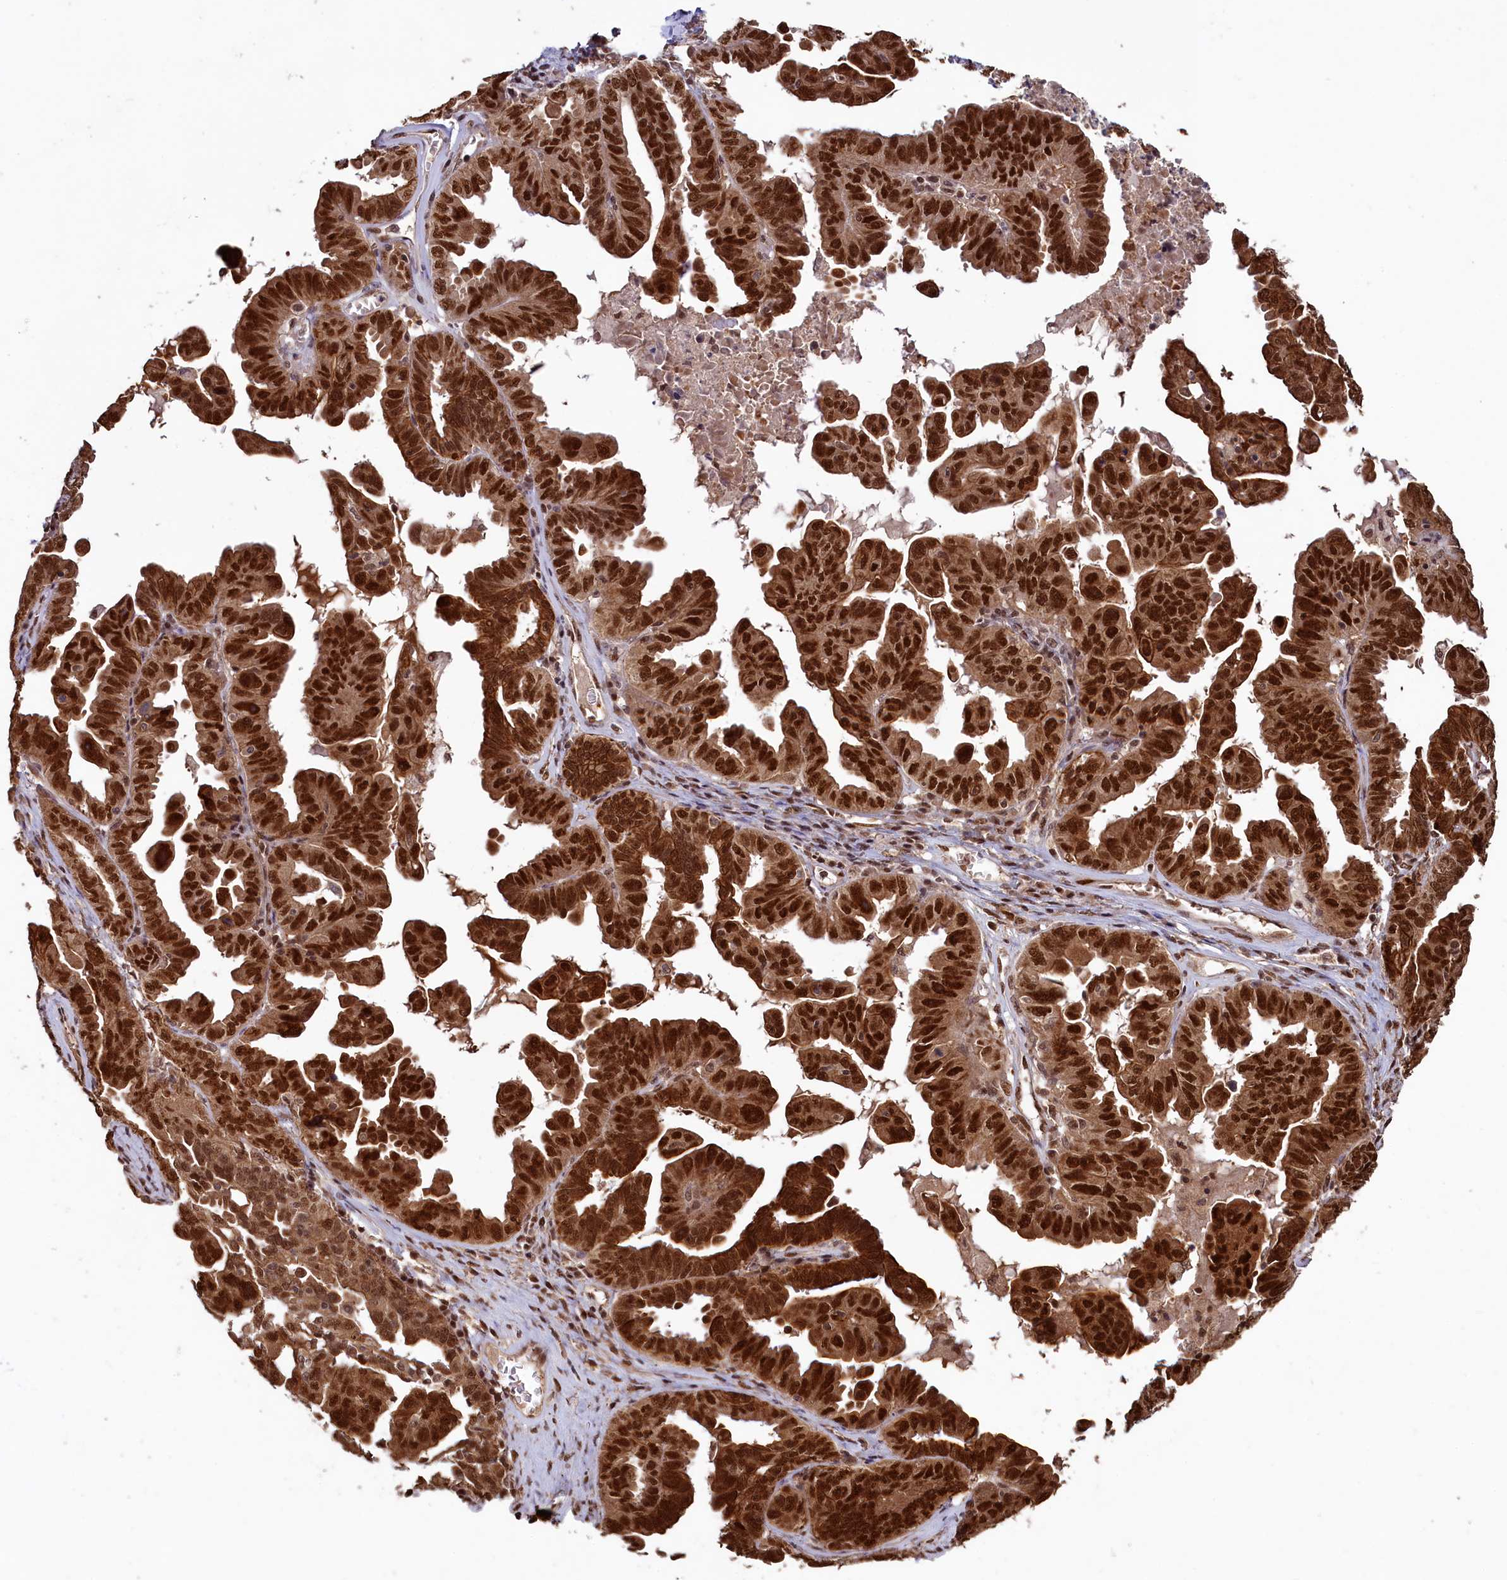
{"staining": {"intensity": "strong", "quantity": ">75%", "location": "cytoplasmic/membranous,nuclear"}, "tissue": "ovarian cancer", "cell_type": "Tumor cells", "image_type": "cancer", "snomed": [{"axis": "morphology", "description": "Carcinoma, endometroid"}, {"axis": "topography", "description": "Ovary"}], "caption": "Protein staining of ovarian cancer (endometroid carcinoma) tissue displays strong cytoplasmic/membranous and nuclear staining in about >75% of tumor cells. (DAB IHC, brown staining for protein, blue staining for nuclei).", "gene": "NAE1", "patient": {"sex": "female", "age": 62}}